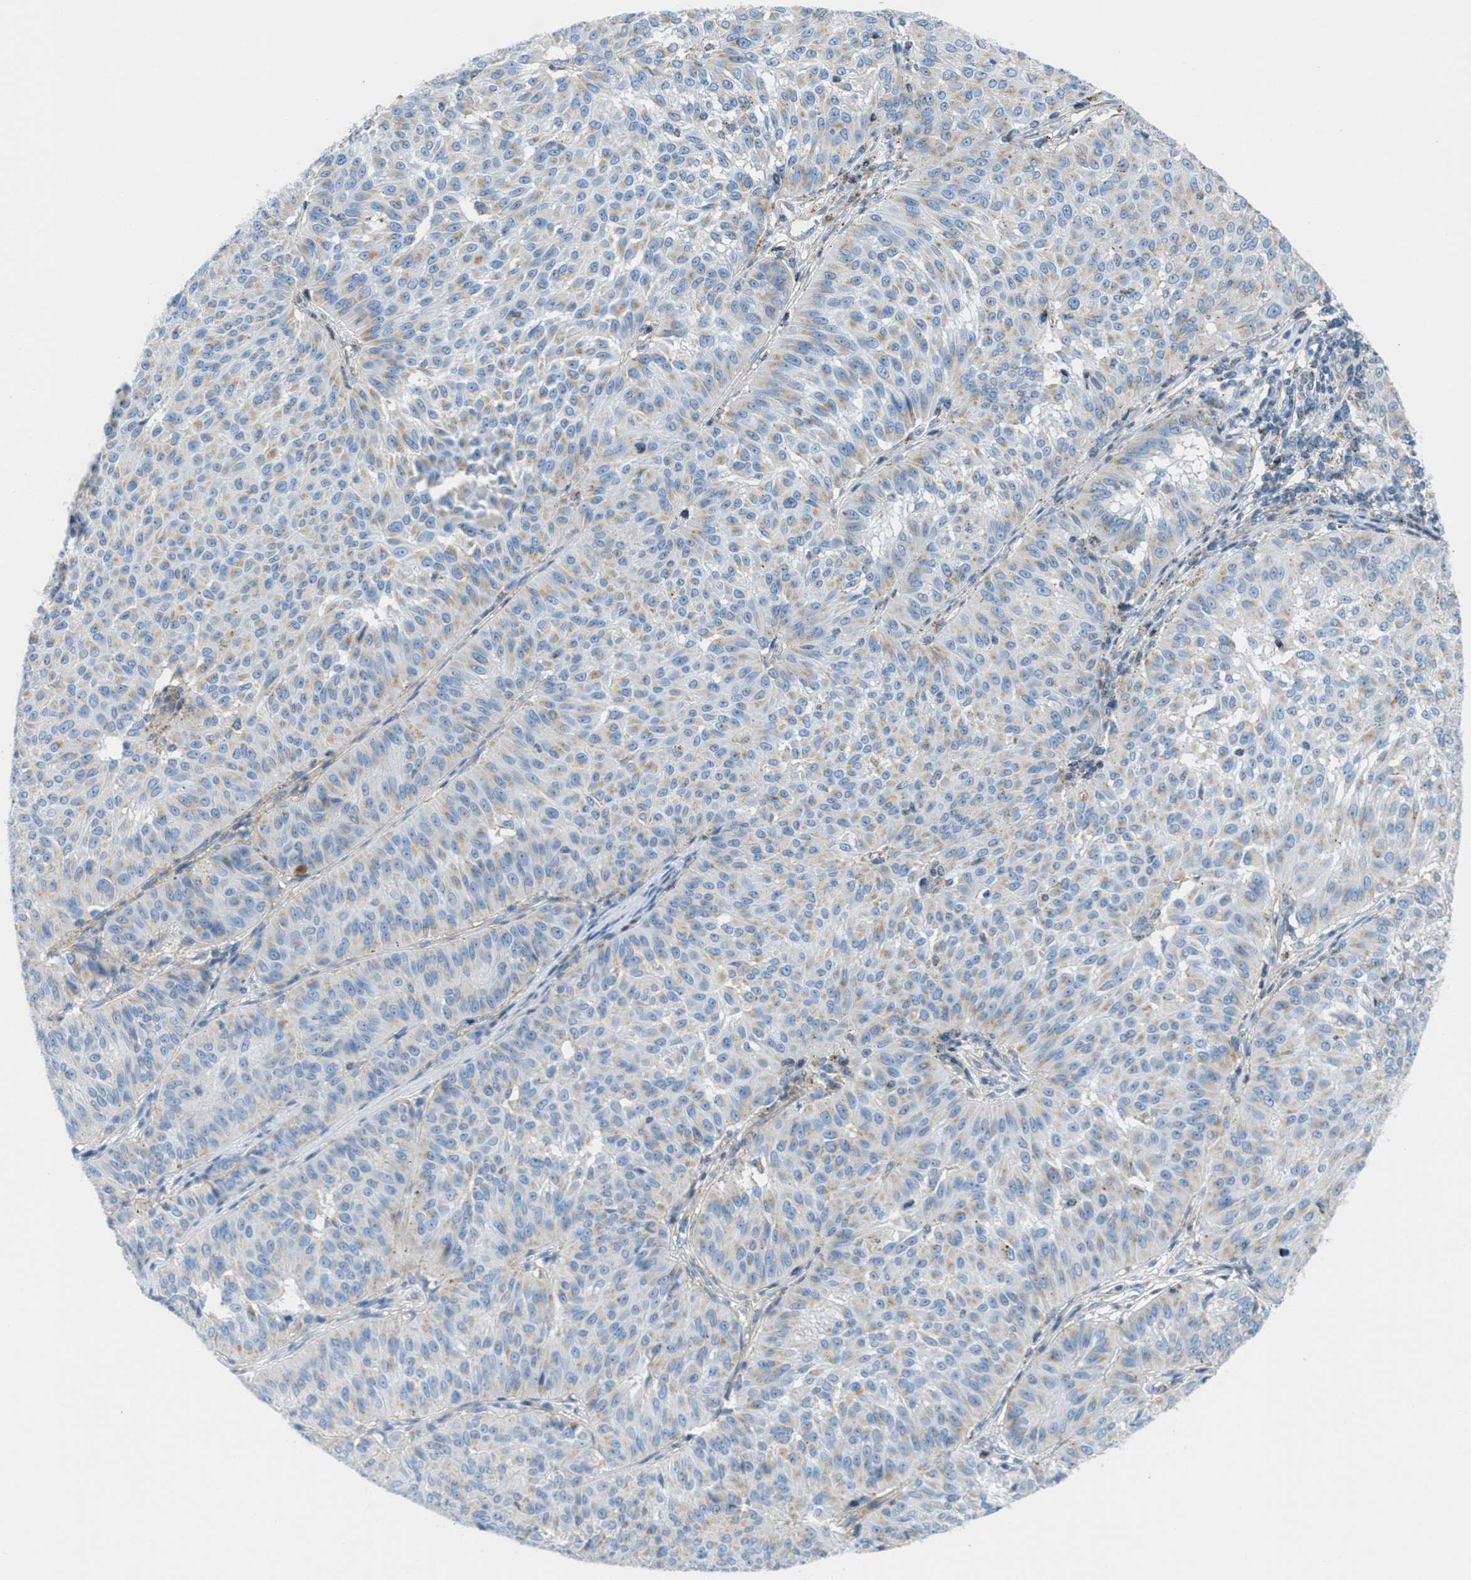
{"staining": {"intensity": "weak", "quantity": "<25%", "location": "cytoplasmic/membranous"}, "tissue": "melanoma", "cell_type": "Tumor cells", "image_type": "cancer", "snomed": [{"axis": "morphology", "description": "Malignant melanoma, NOS"}, {"axis": "topography", "description": "Skin"}], "caption": "A histopathology image of human malignant melanoma is negative for staining in tumor cells. Nuclei are stained in blue.", "gene": "MFSD13A", "patient": {"sex": "female", "age": 72}}